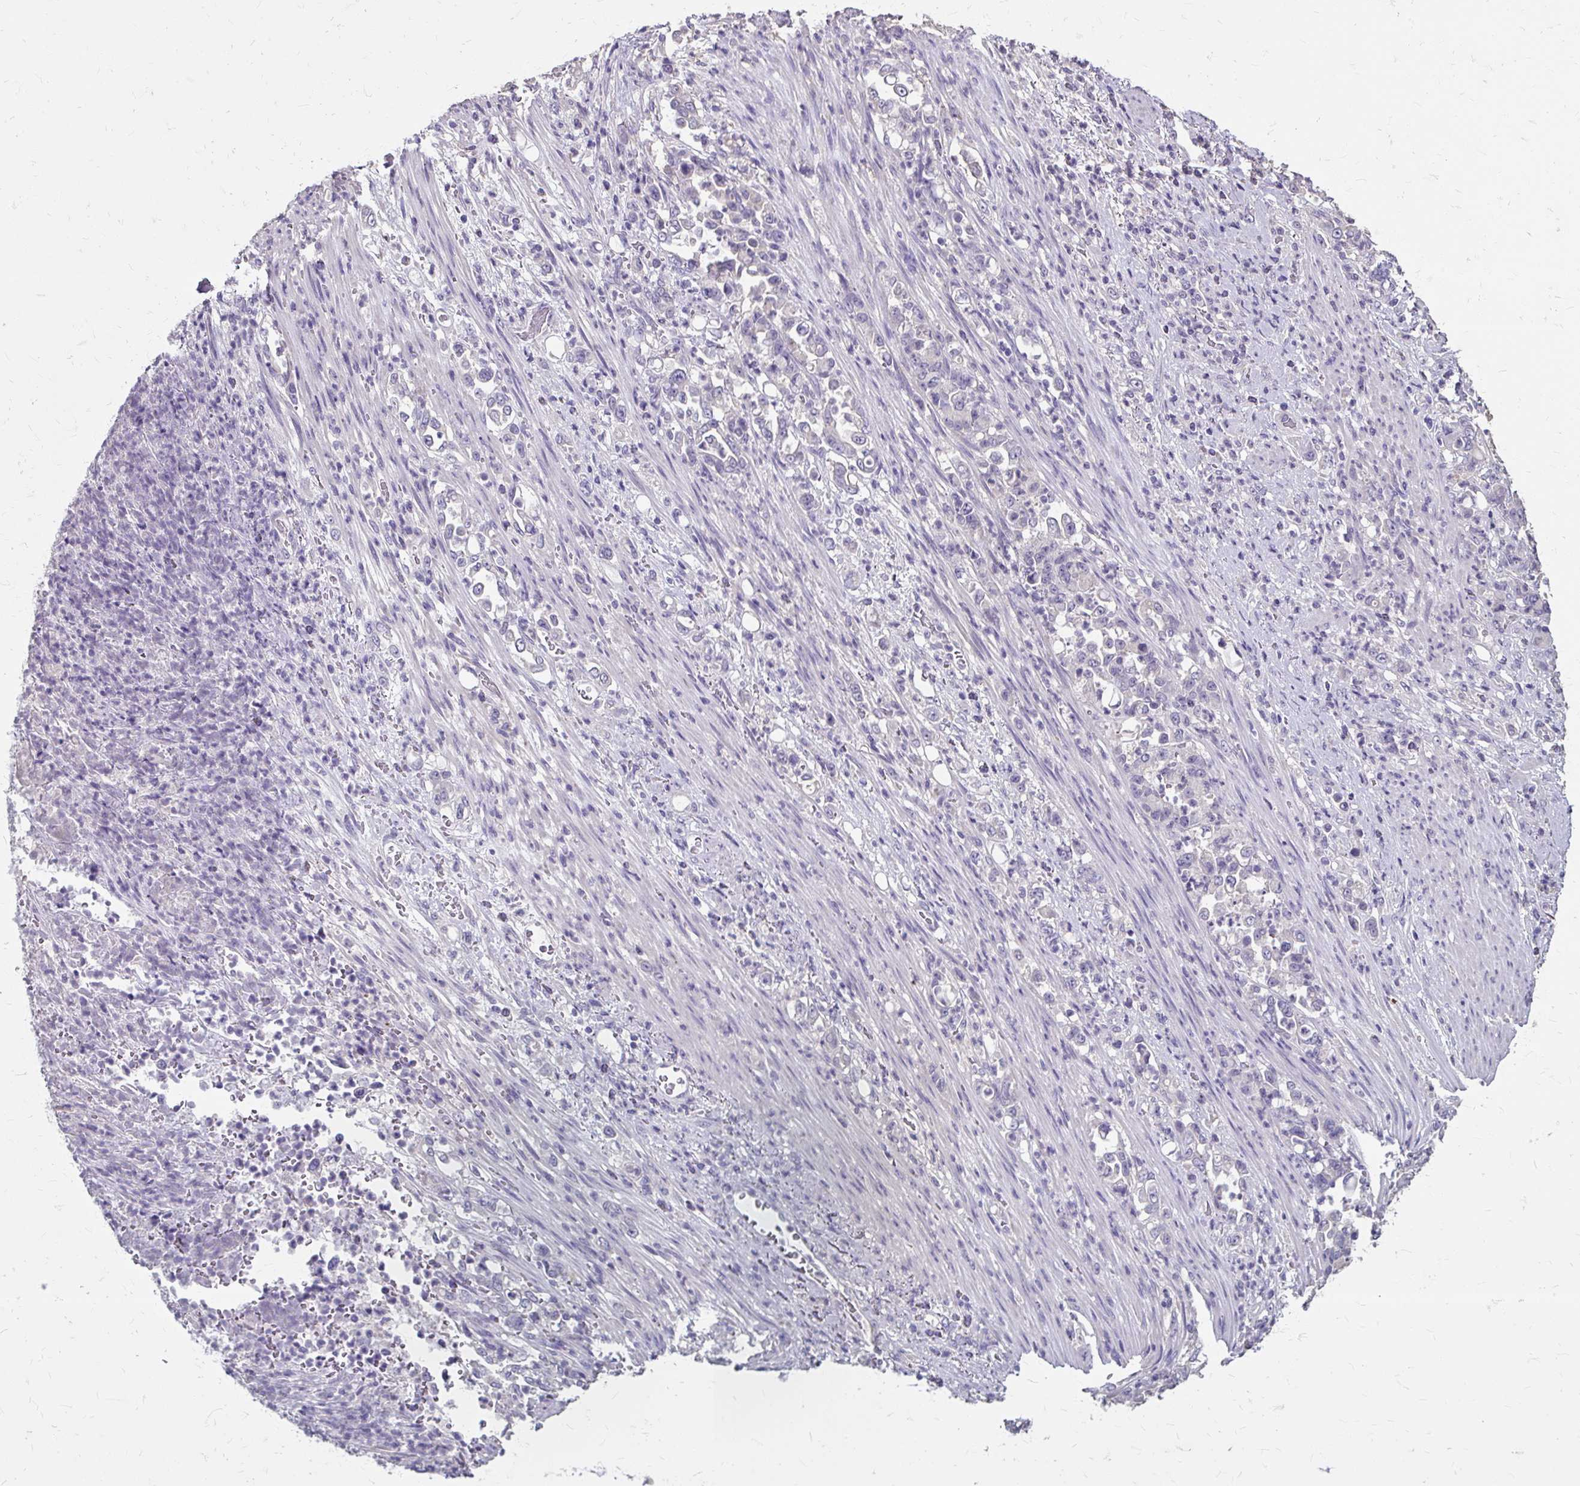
{"staining": {"intensity": "negative", "quantity": "none", "location": "none"}, "tissue": "stomach cancer", "cell_type": "Tumor cells", "image_type": "cancer", "snomed": [{"axis": "morphology", "description": "Normal tissue, NOS"}, {"axis": "morphology", "description": "Adenocarcinoma, NOS"}, {"axis": "topography", "description": "Stomach"}], "caption": "Adenocarcinoma (stomach) stained for a protein using IHC exhibits no expression tumor cells.", "gene": "KLHL24", "patient": {"sex": "female", "age": 79}}